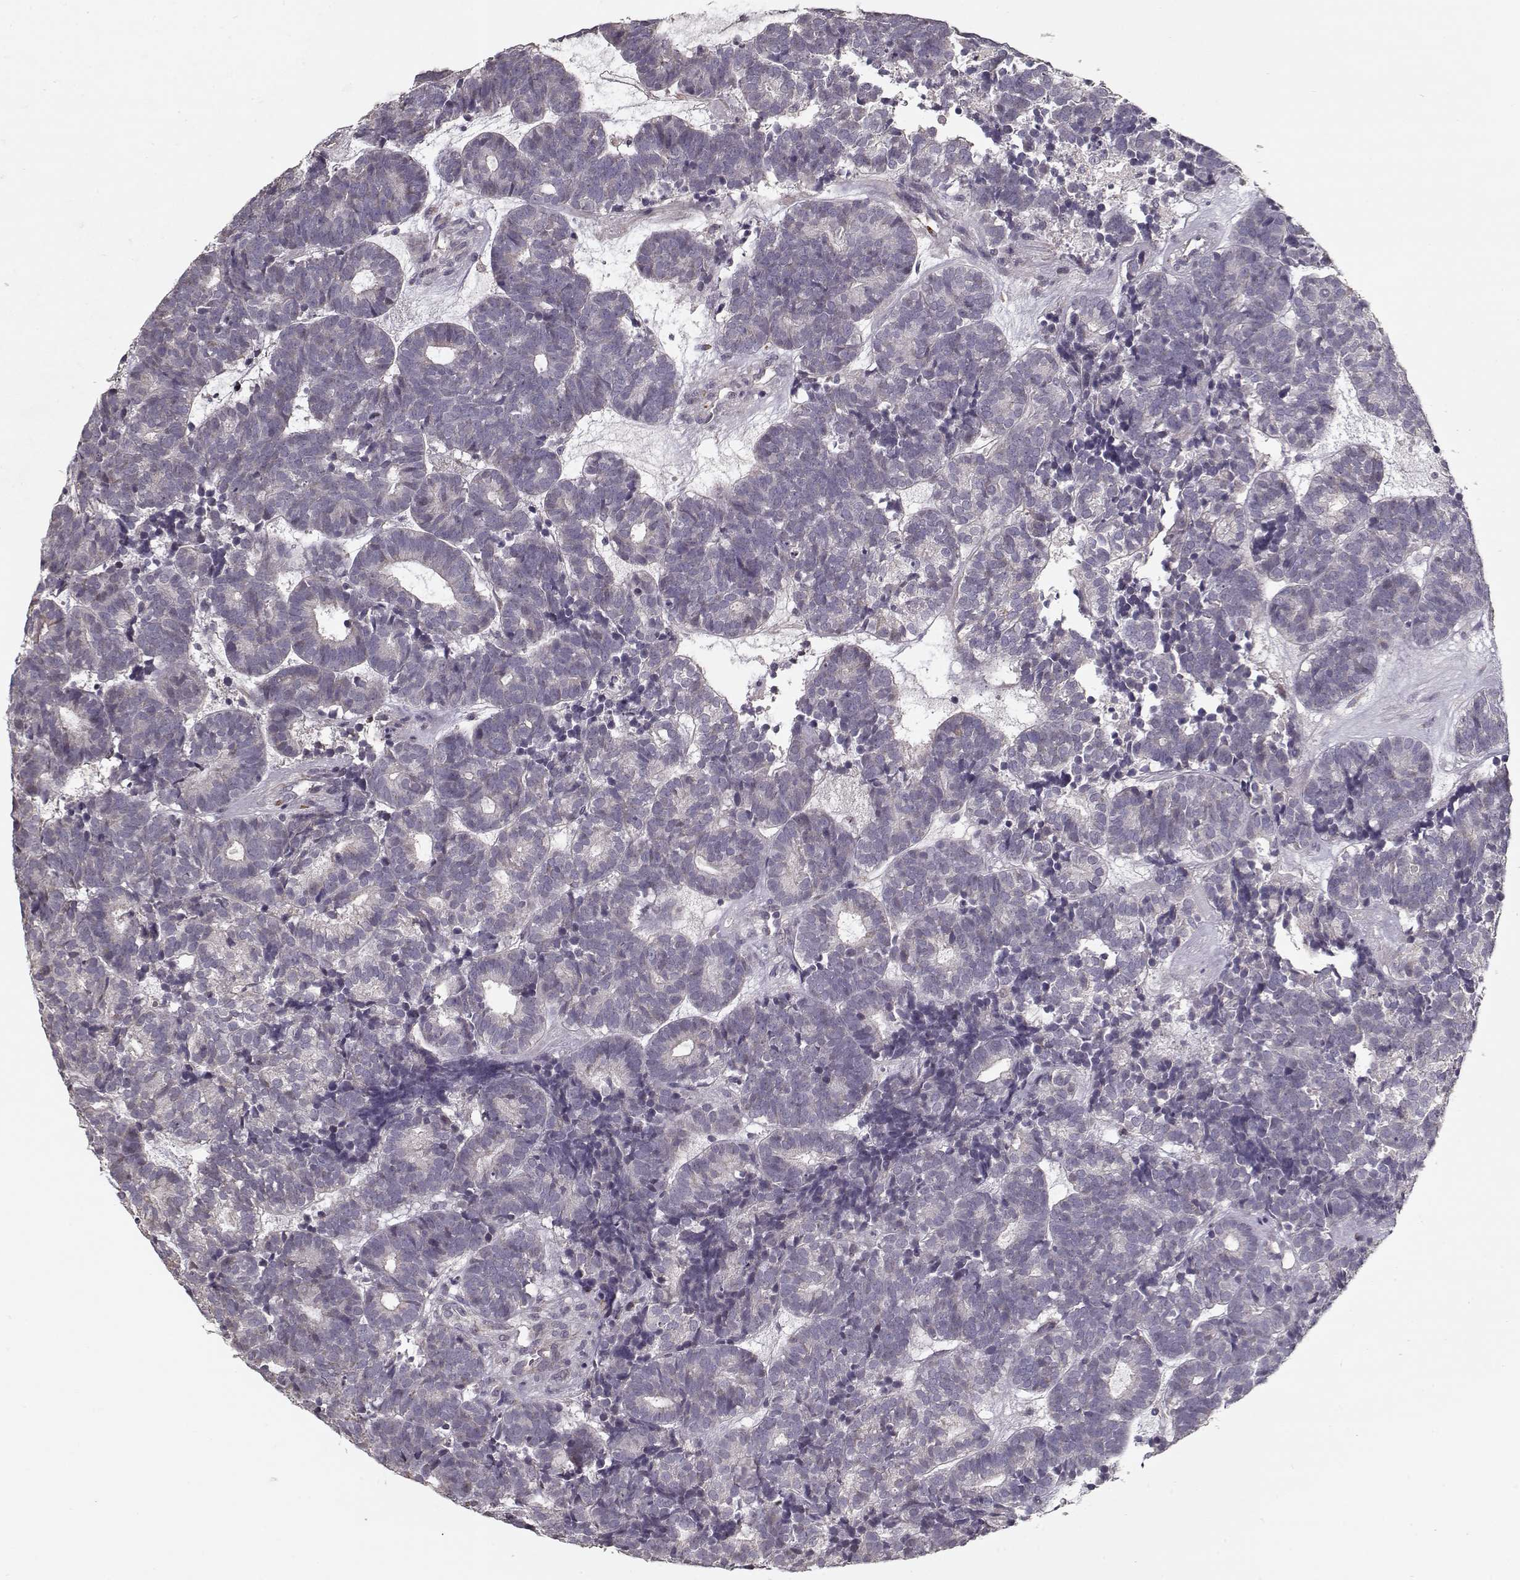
{"staining": {"intensity": "negative", "quantity": "none", "location": "none"}, "tissue": "head and neck cancer", "cell_type": "Tumor cells", "image_type": "cancer", "snomed": [{"axis": "morphology", "description": "Adenocarcinoma, NOS"}, {"axis": "topography", "description": "Head-Neck"}], "caption": "Tumor cells are negative for protein expression in human head and neck cancer (adenocarcinoma).", "gene": "LAMA2", "patient": {"sex": "female", "age": 81}}